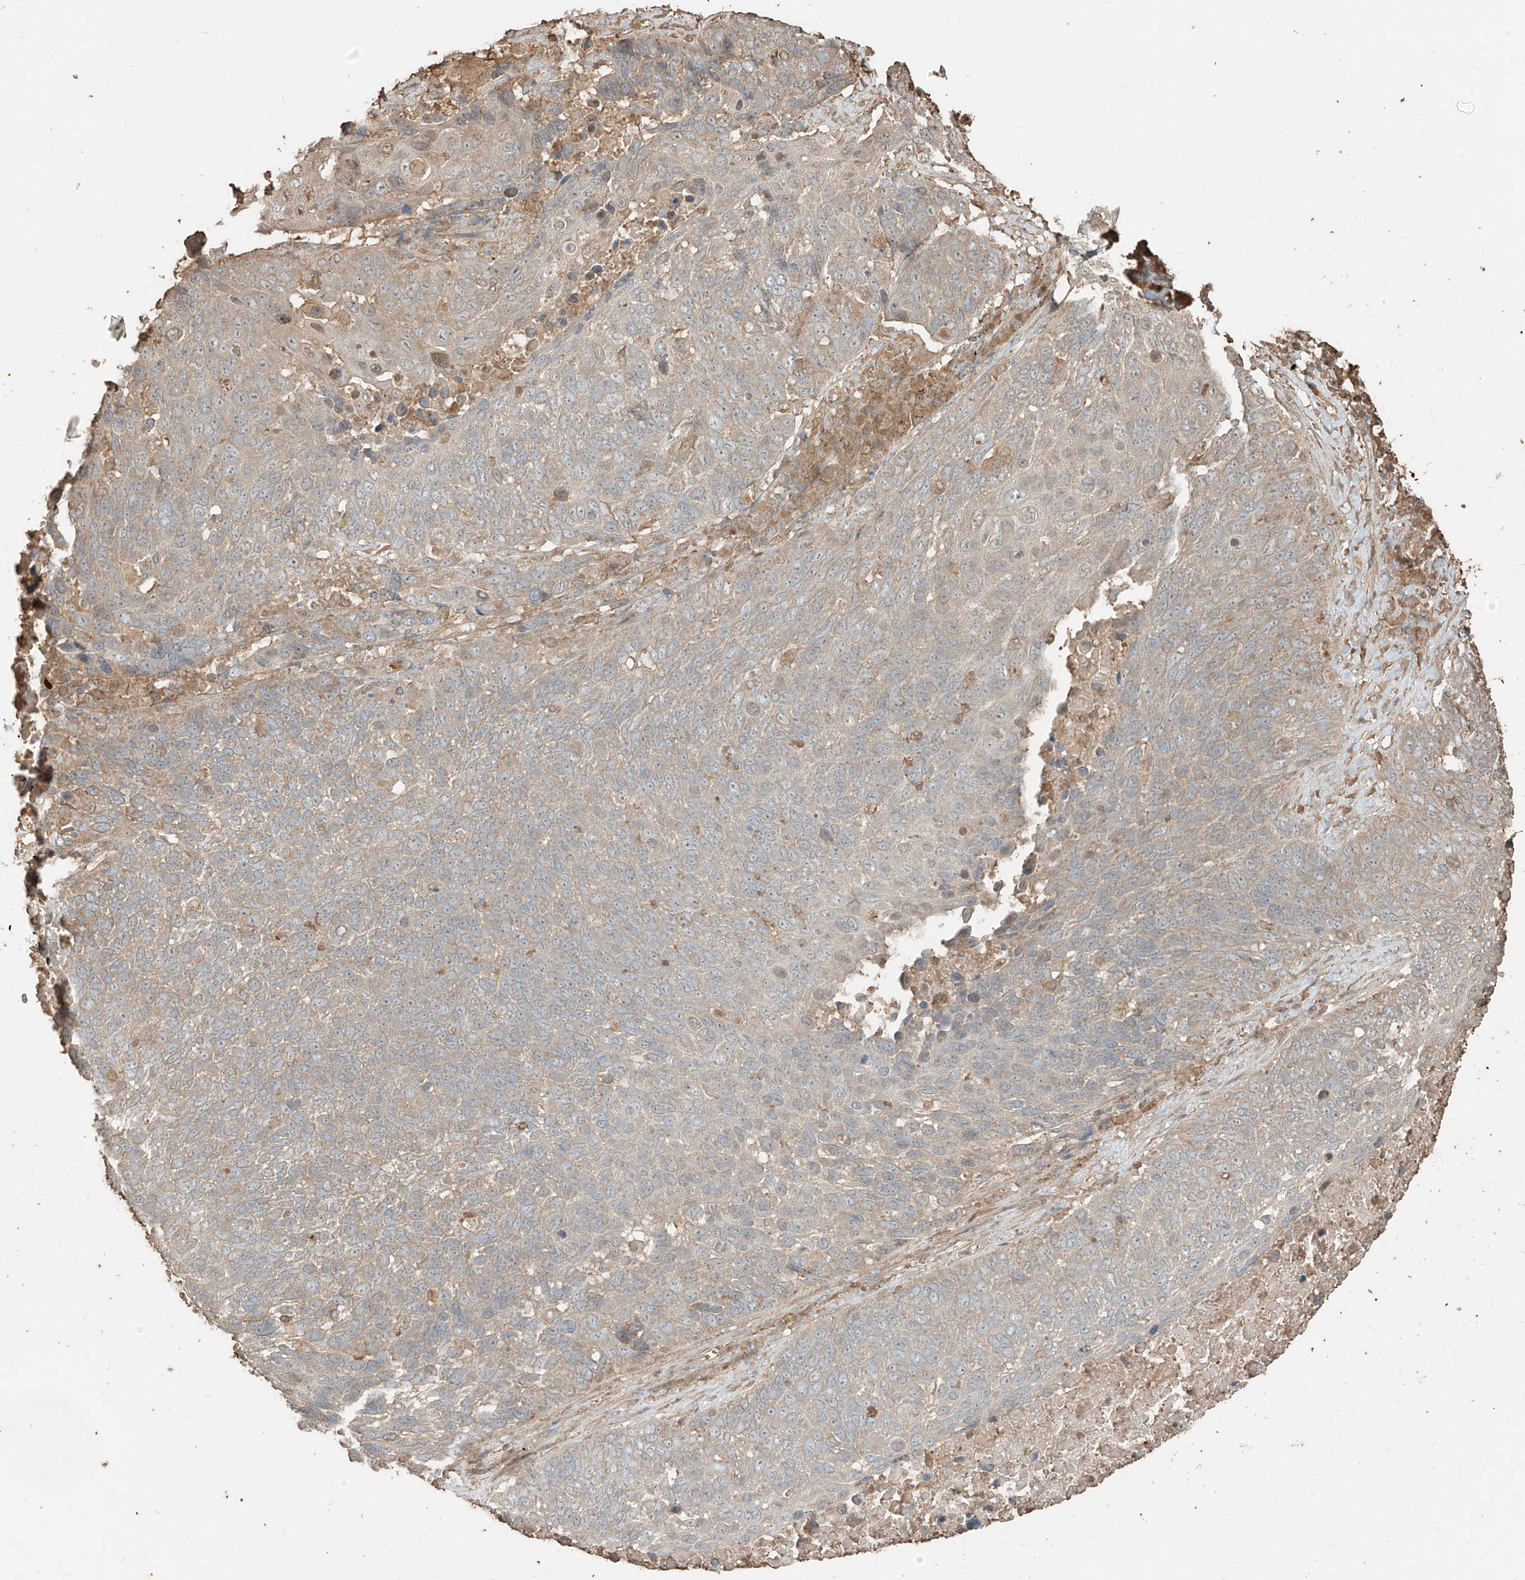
{"staining": {"intensity": "weak", "quantity": "25%-75%", "location": "cytoplasmic/membranous"}, "tissue": "lung cancer", "cell_type": "Tumor cells", "image_type": "cancer", "snomed": [{"axis": "morphology", "description": "Squamous cell carcinoma, NOS"}, {"axis": "topography", "description": "Lung"}], "caption": "Immunohistochemical staining of squamous cell carcinoma (lung) displays low levels of weak cytoplasmic/membranous protein positivity in approximately 25%-75% of tumor cells.", "gene": "RFTN2", "patient": {"sex": "male", "age": 66}}